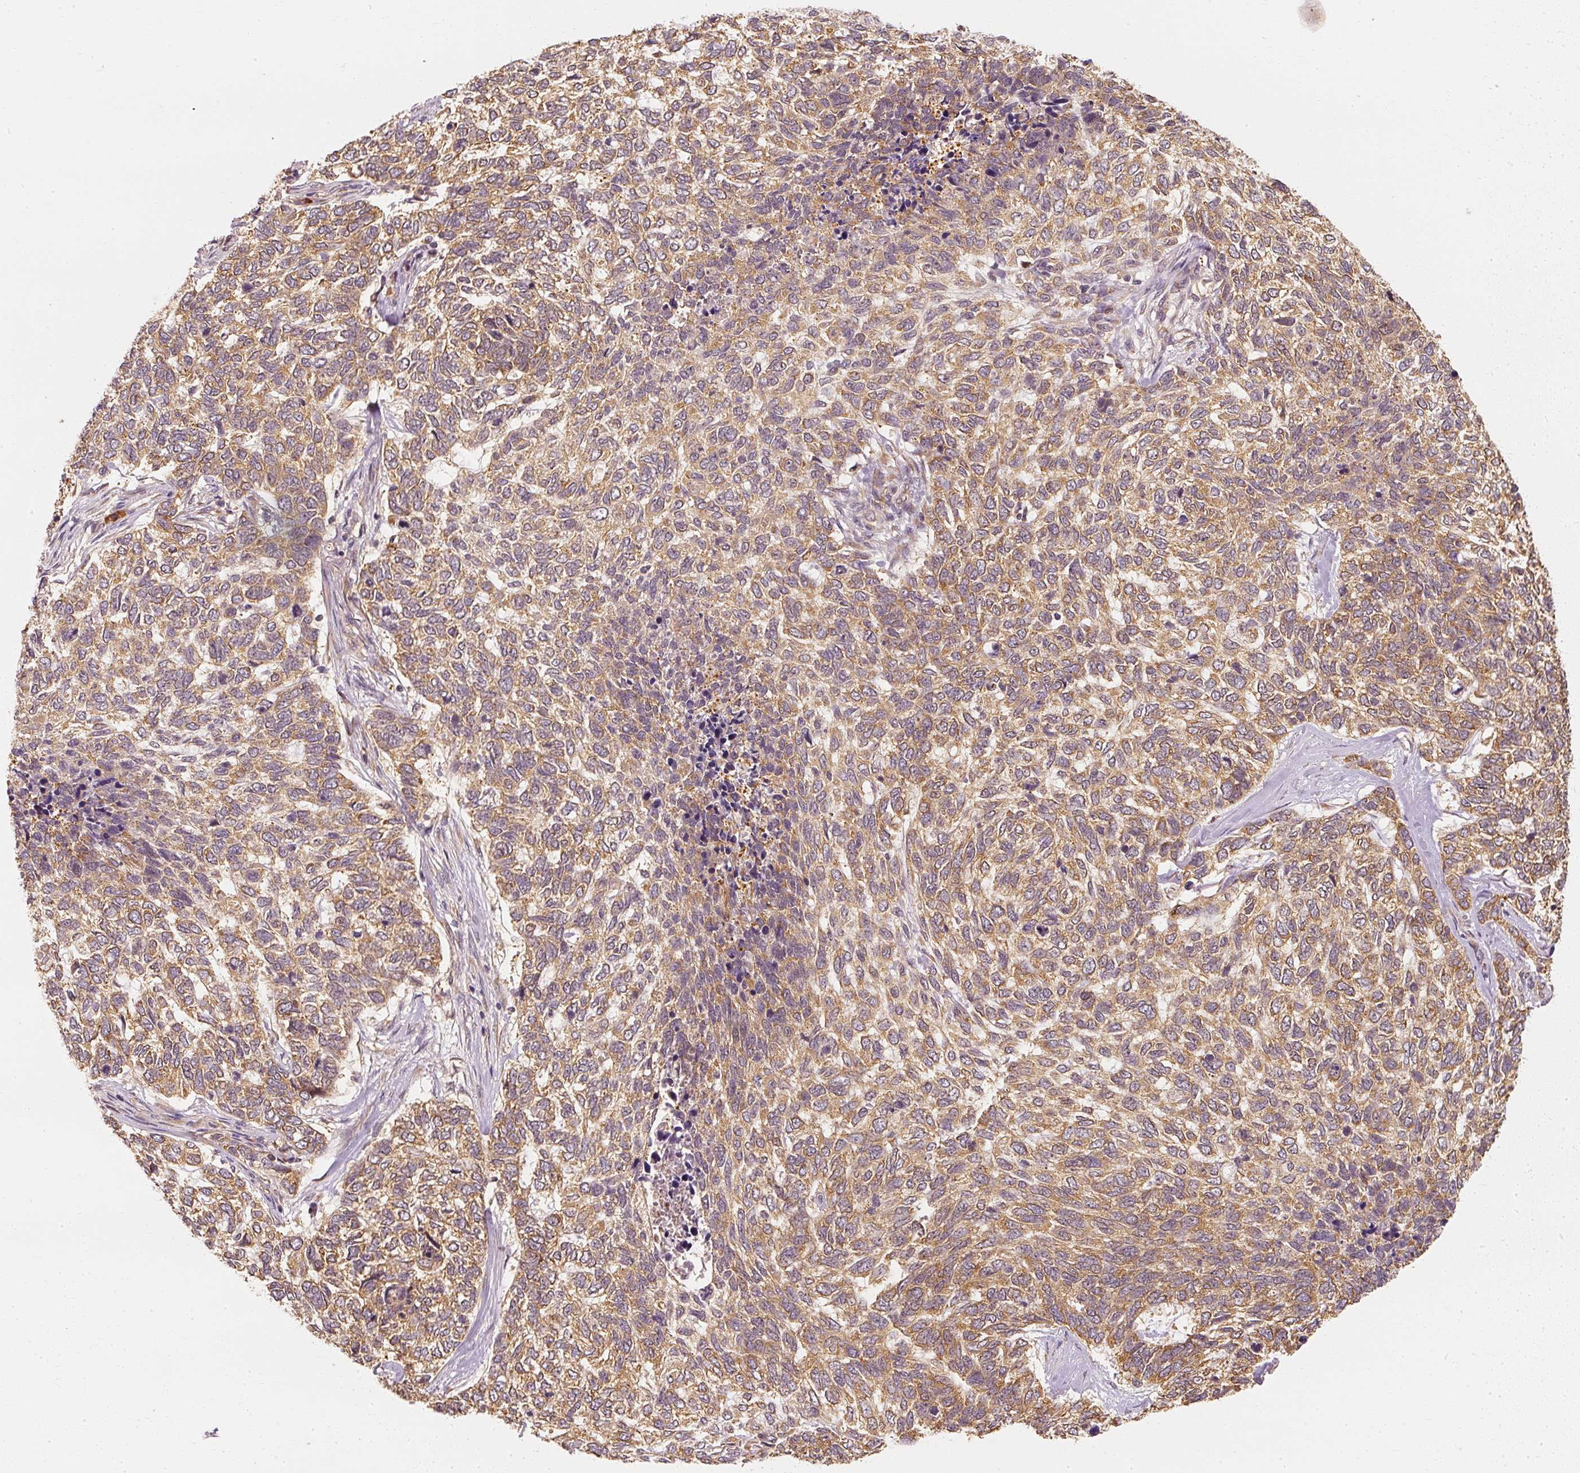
{"staining": {"intensity": "moderate", "quantity": ">75%", "location": "cytoplasmic/membranous"}, "tissue": "skin cancer", "cell_type": "Tumor cells", "image_type": "cancer", "snomed": [{"axis": "morphology", "description": "Basal cell carcinoma"}, {"axis": "topography", "description": "Skin"}], "caption": "Immunohistochemistry histopathology image of neoplastic tissue: skin cancer stained using immunohistochemistry shows medium levels of moderate protein expression localized specifically in the cytoplasmic/membranous of tumor cells, appearing as a cytoplasmic/membranous brown color.", "gene": "EEF1A2", "patient": {"sex": "female", "age": 65}}